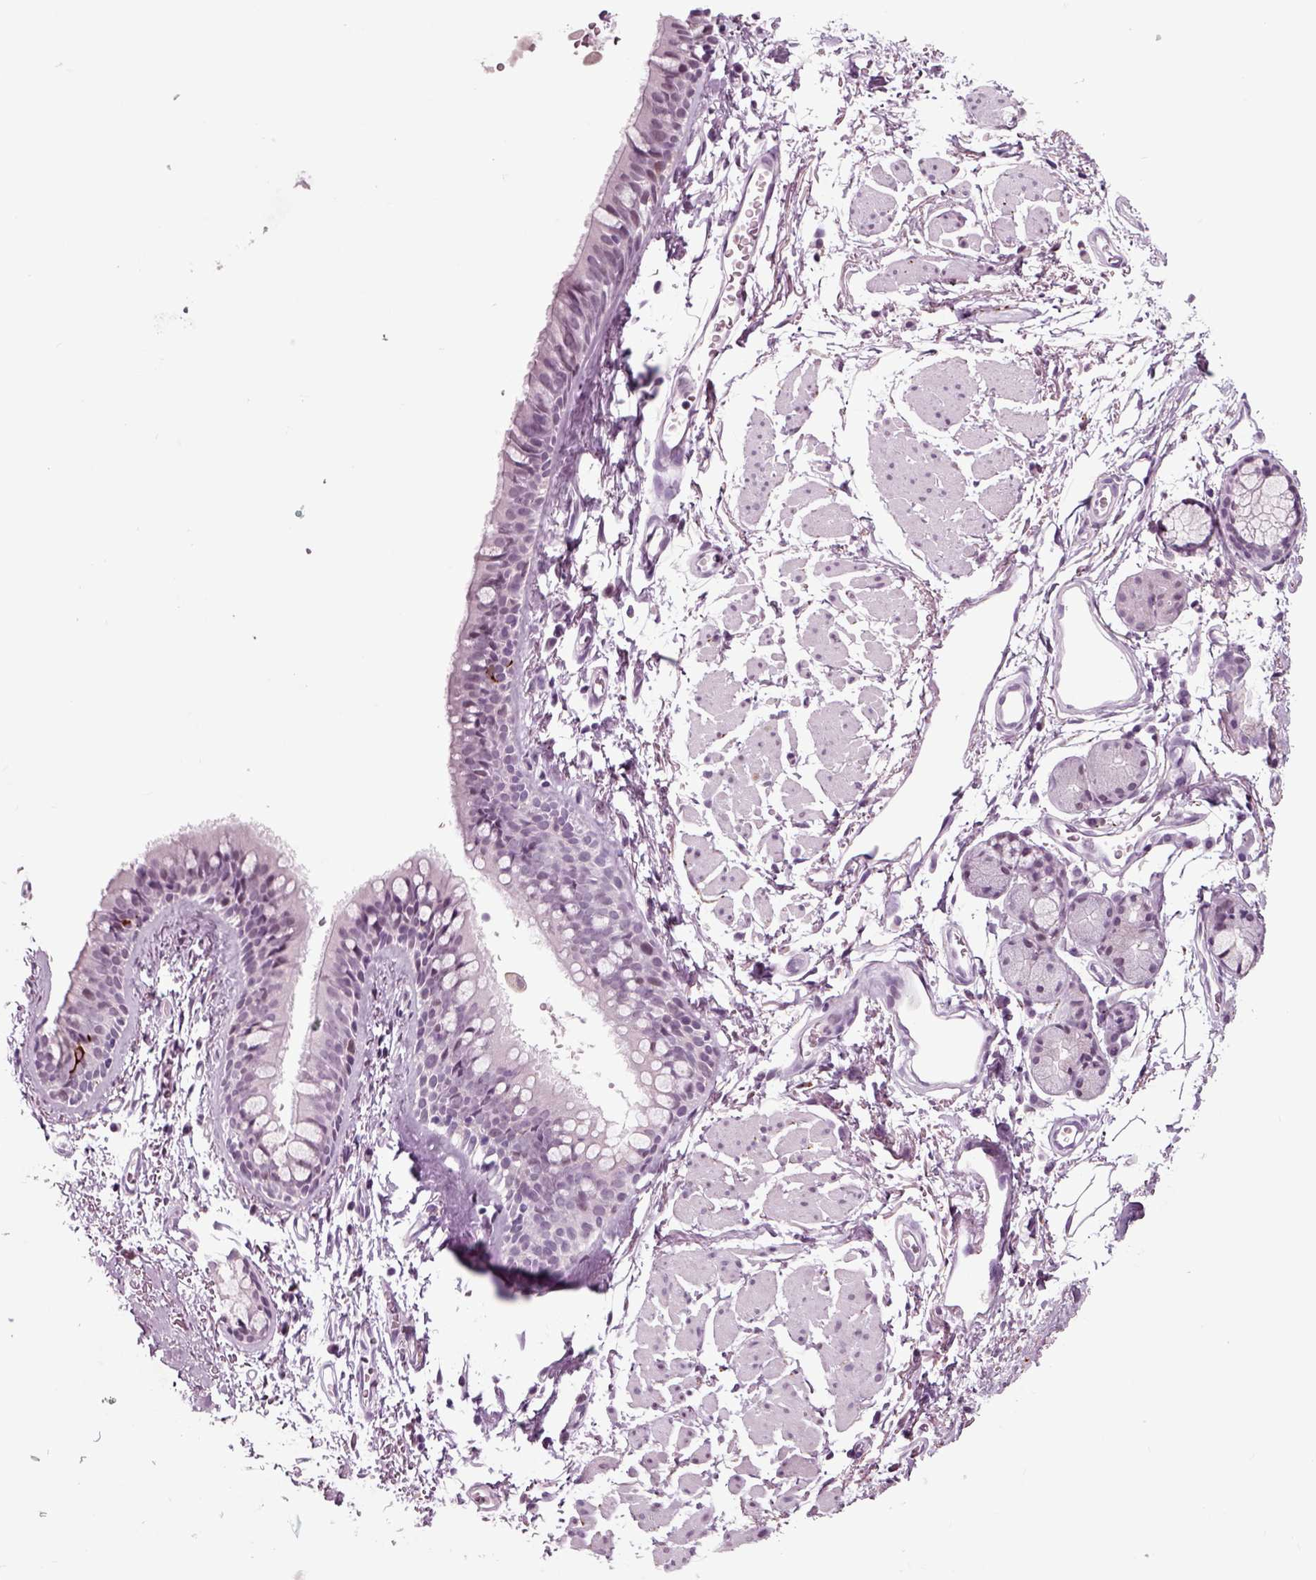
{"staining": {"intensity": "negative", "quantity": "none", "location": "none"}, "tissue": "soft tissue", "cell_type": "Fibroblasts", "image_type": "normal", "snomed": [{"axis": "morphology", "description": "Normal tissue, NOS"}, {"axis": "topography", "description": "Cartilage tissue"}, {"axis": "topography", "description": "Bronchus"}], "caption": "High power microscopy photomicrograph of an immunohistochemistry (IHC) photomicrograph of unremarkable soft tissue, revealing no significant expression in fibroblasts. (DAB (3,3'-diaminobenzidine) immunohistochemistry (IHC) with hematoxylin counter stain).", "gene": "CHGB", "patient": {"sex": "female", "age": 79}}